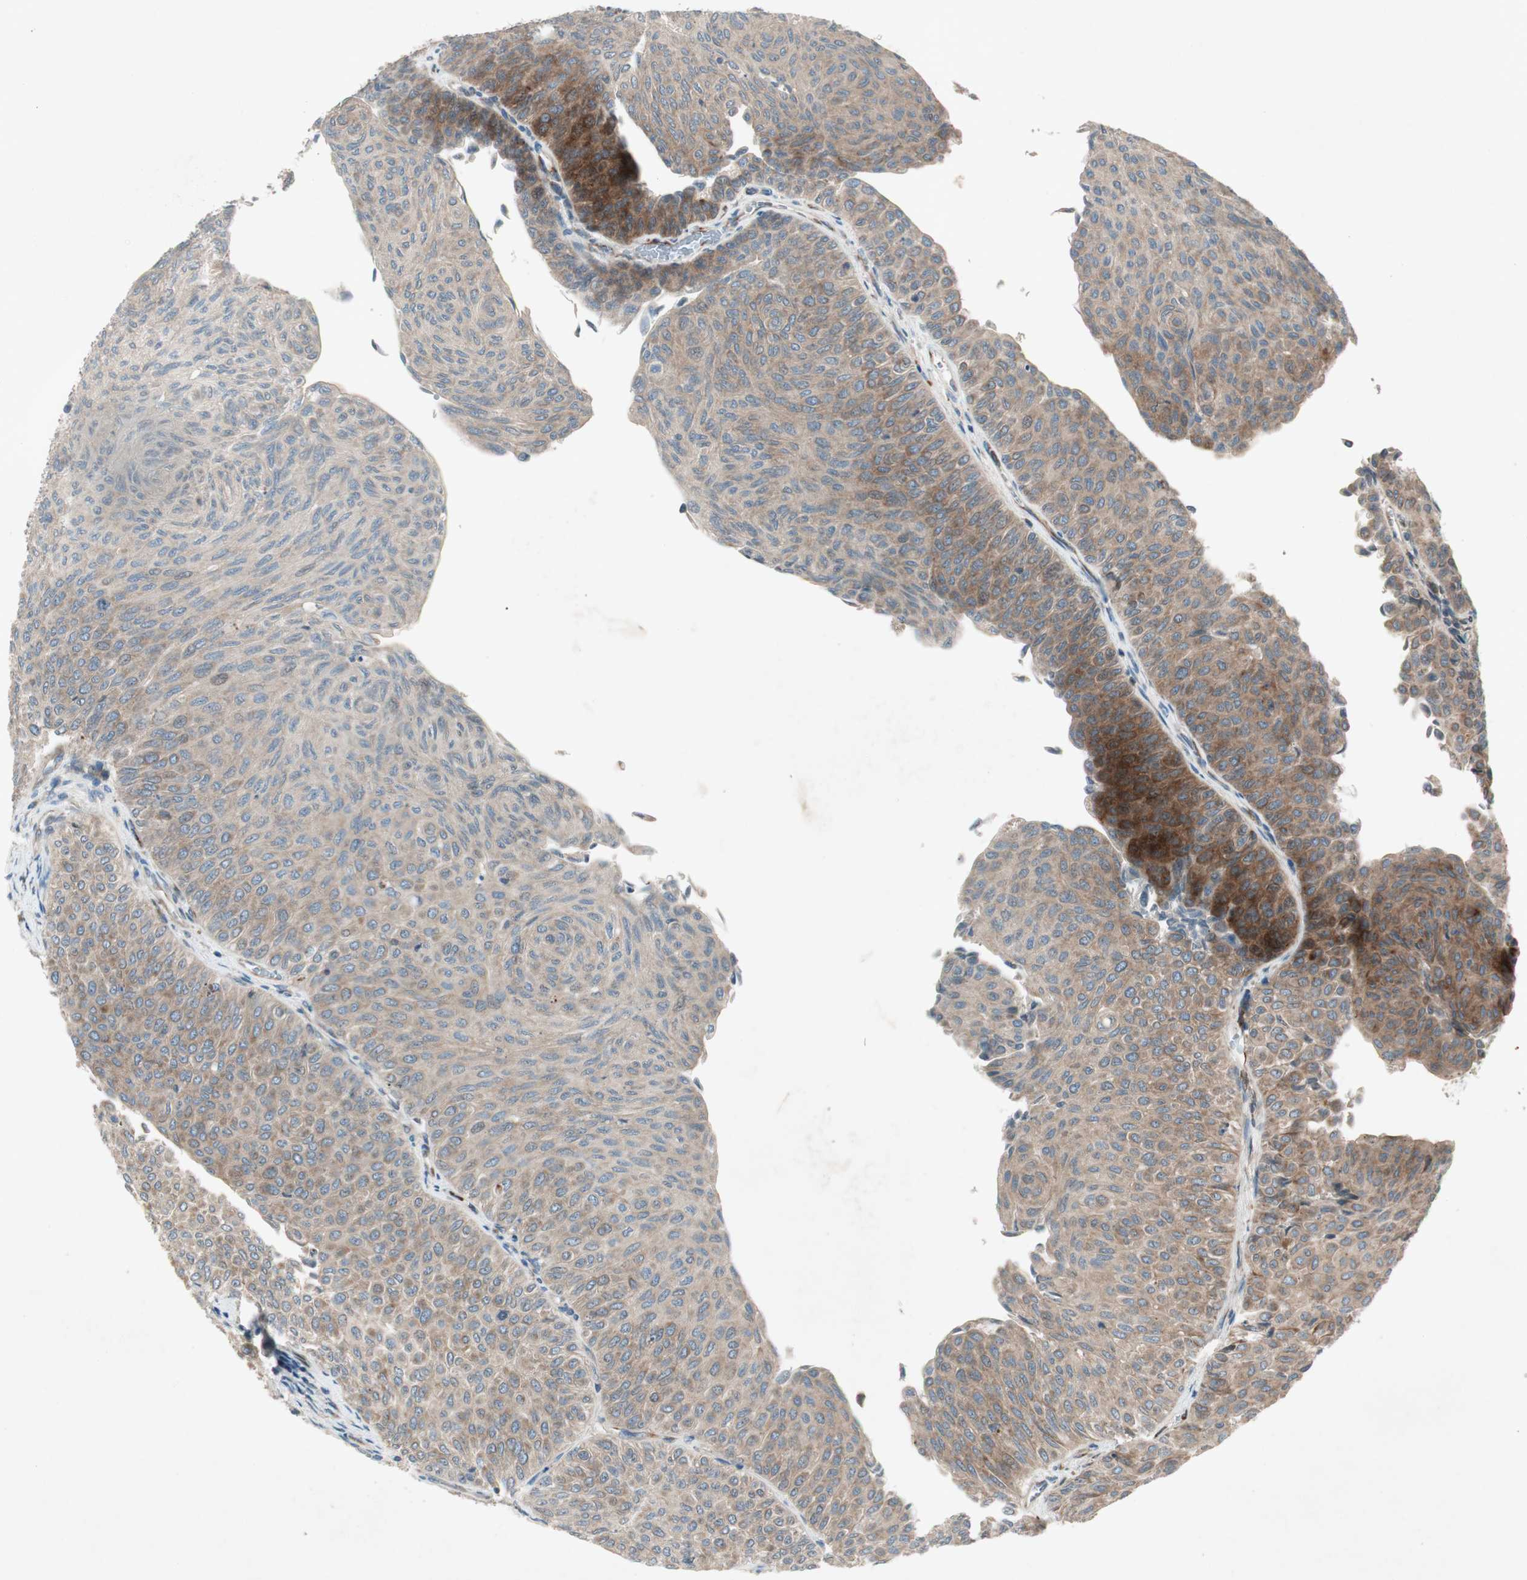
{"staining": {"intensity": "strong", "quantity": ">75%", "location": "cytoplasmic/membranous"}, "tissue": "urothelial cancer", "cell_type": "Tumor cells", "image_type": "cancer", "snomed": [{"axis": "morphology", "description": "Urothelial carcinoma, Low grade"}, {"axis": "topography", "description": "Urinary bladder"}], "caption": "Tumor cells reveal high levels of strong cytoplasmic/membranous staining in about >75% of cells in low-grade urothelial carcinoma. Immunohistochemistry stains the protein in brown and the nuclei are stained blue.", "gene": "APOO", "patient": {"sex": "male", "age": 78}}